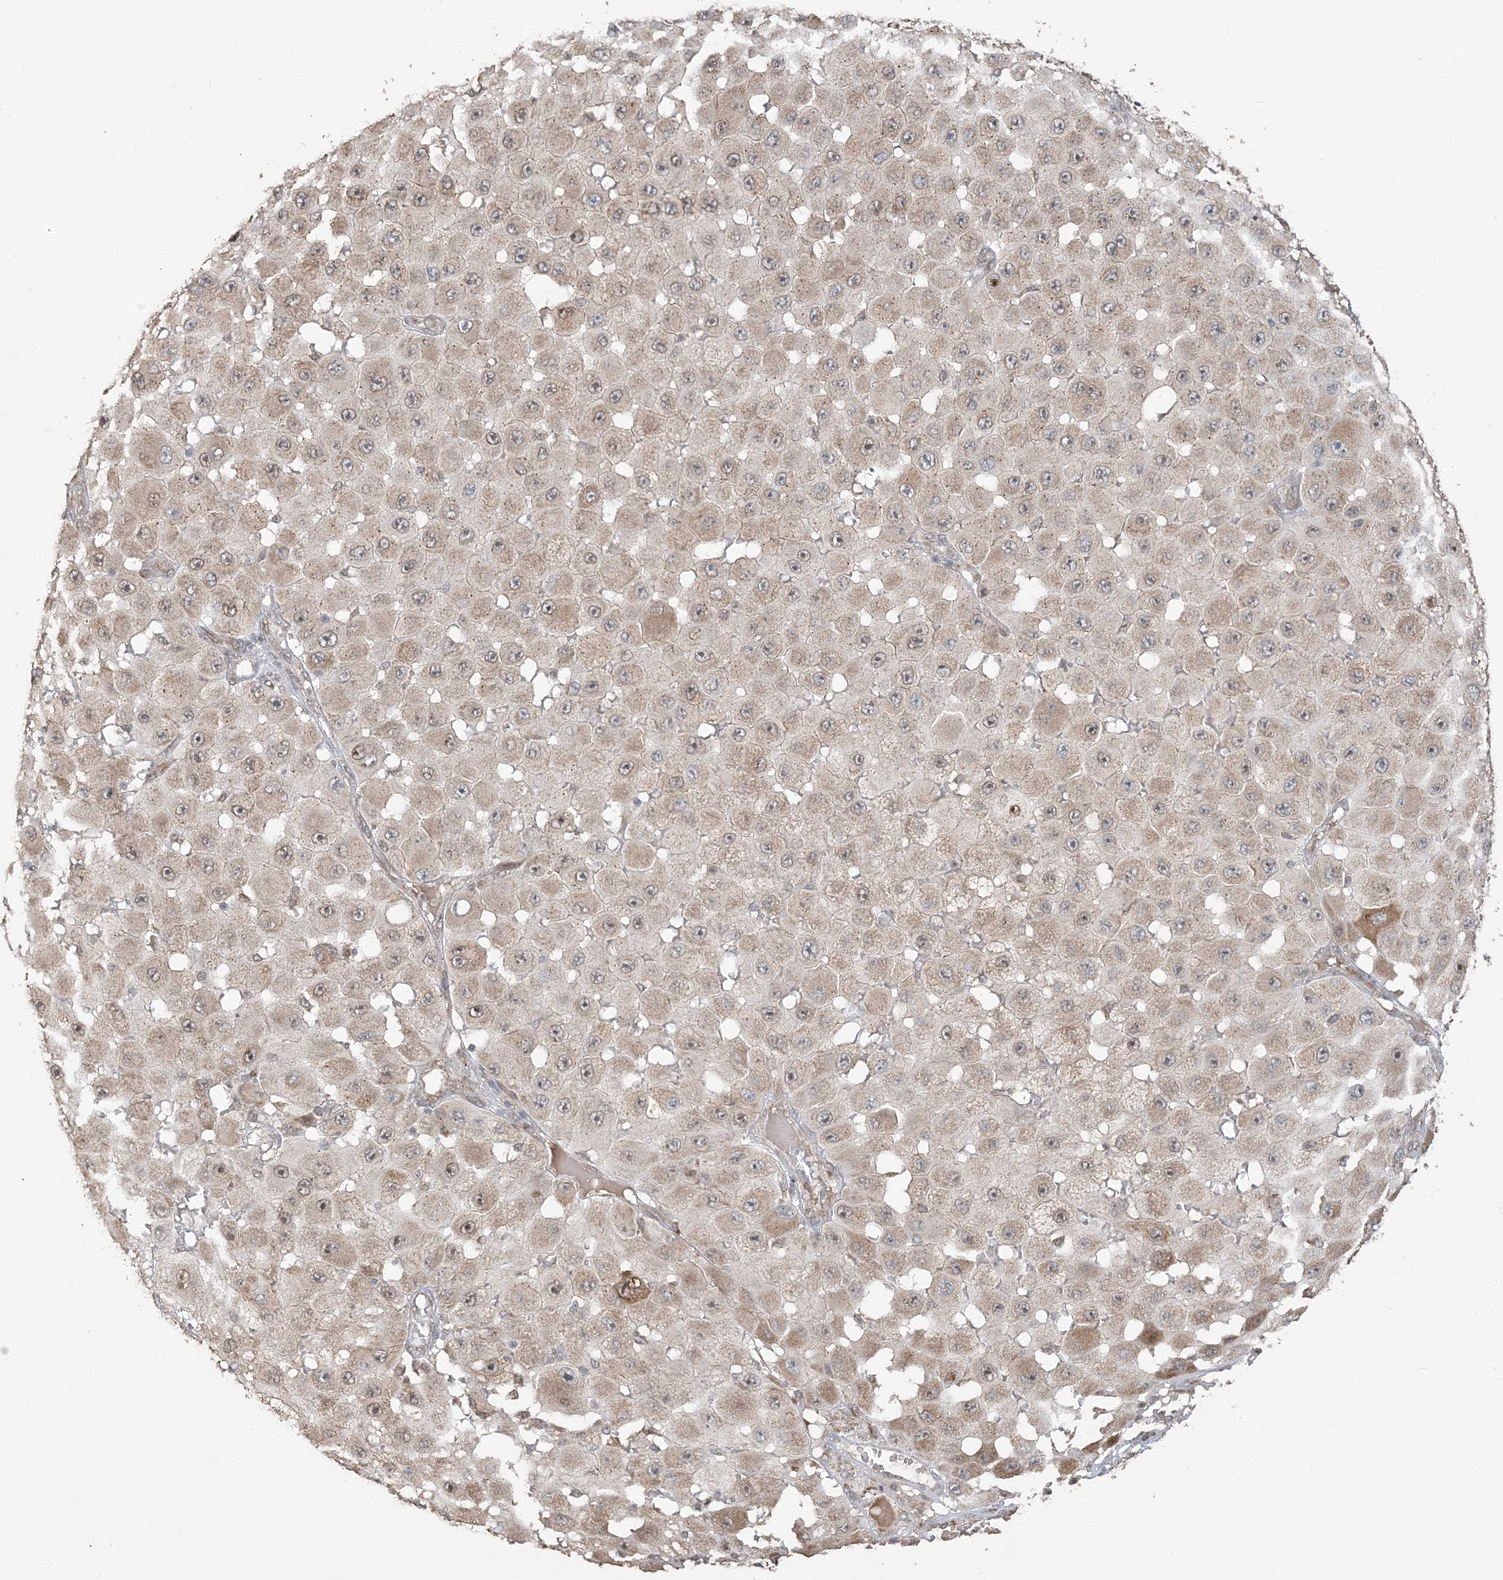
{"staining": {"intensity": "moderate", "quantity": "25%-75%", "location": "cytoplasmic/membranous"}, "tissue": "melanoma", "cell_type": "Tumor cells", "image_type": "cancer", "snomed": [{"axis": "morphology", "description": "Malignant melanoma, NOS"}, {"axis": "topography", "description": "Skin"}], "caption": "Immunohistochemical staining of human malignant melanoma reveals medium levels of moderate cytoplasmic/membranous expression in about 25%-75% of tumor cells.", "gene": "RER1", "patient": {"sex": "female", "age": 81}}